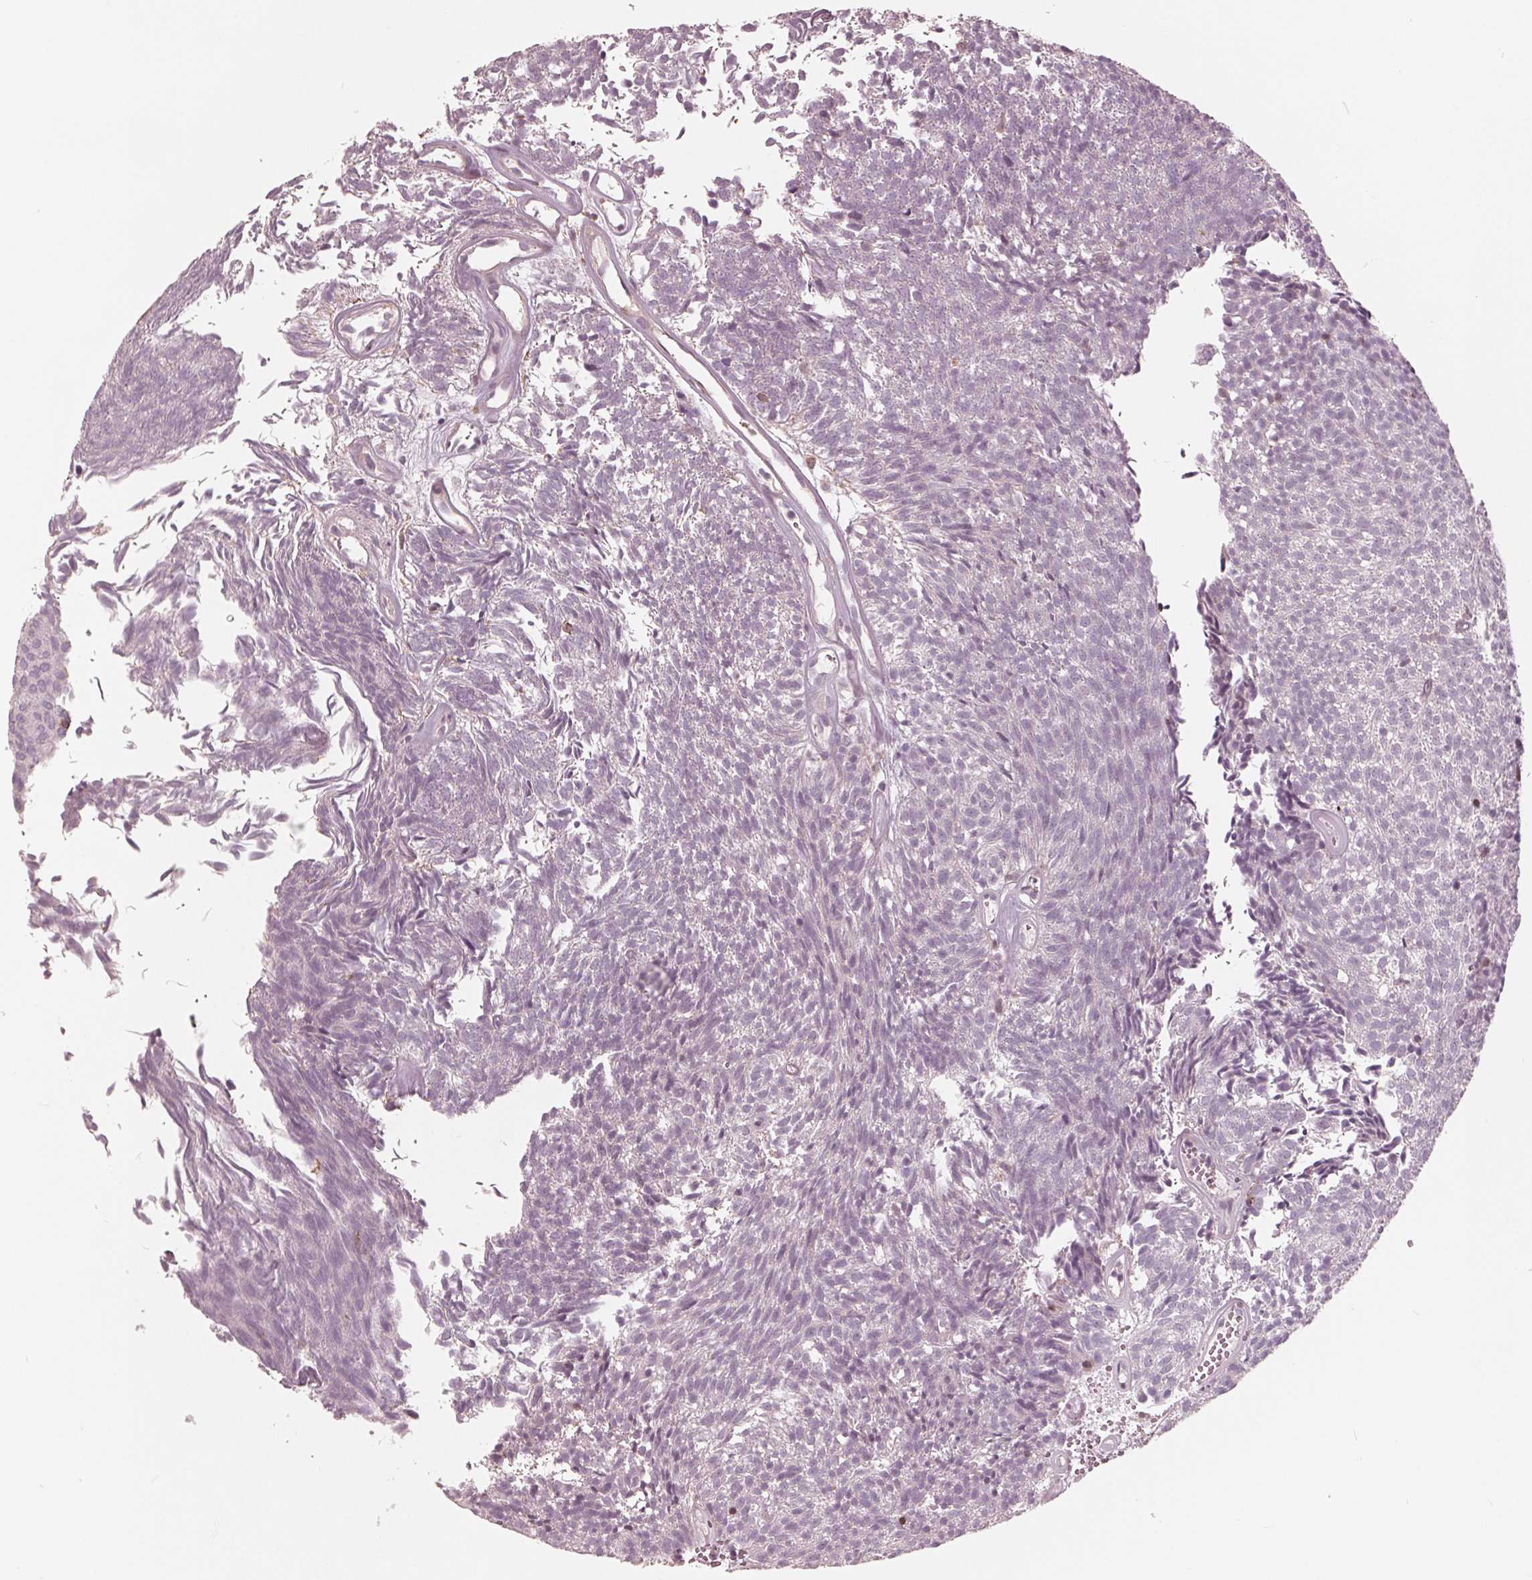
{"staining": {"intensity": "negative", "quantity": "none", "location": "none"}, "tissue": "urothelial cancer", "cell_type": "Tumor cells", "image_type": "cancer", "snomed": [{"axis": "morphology", "description": "Urothelial carcinoma, Low grade"}, {"axis": "topography", "description": "Urinary bladder"}], "caption": "DAB immunohistochemical staining of urothelial cancer shows no significant staining in tumor cells. Brightfield microscopy of immunohistochemistry (IHC) stained with DAB (brown) and hematoxylin (blue), captured at high magnification.", "gene": "ING3", "patient": {"sex": "male", "age": 77}}